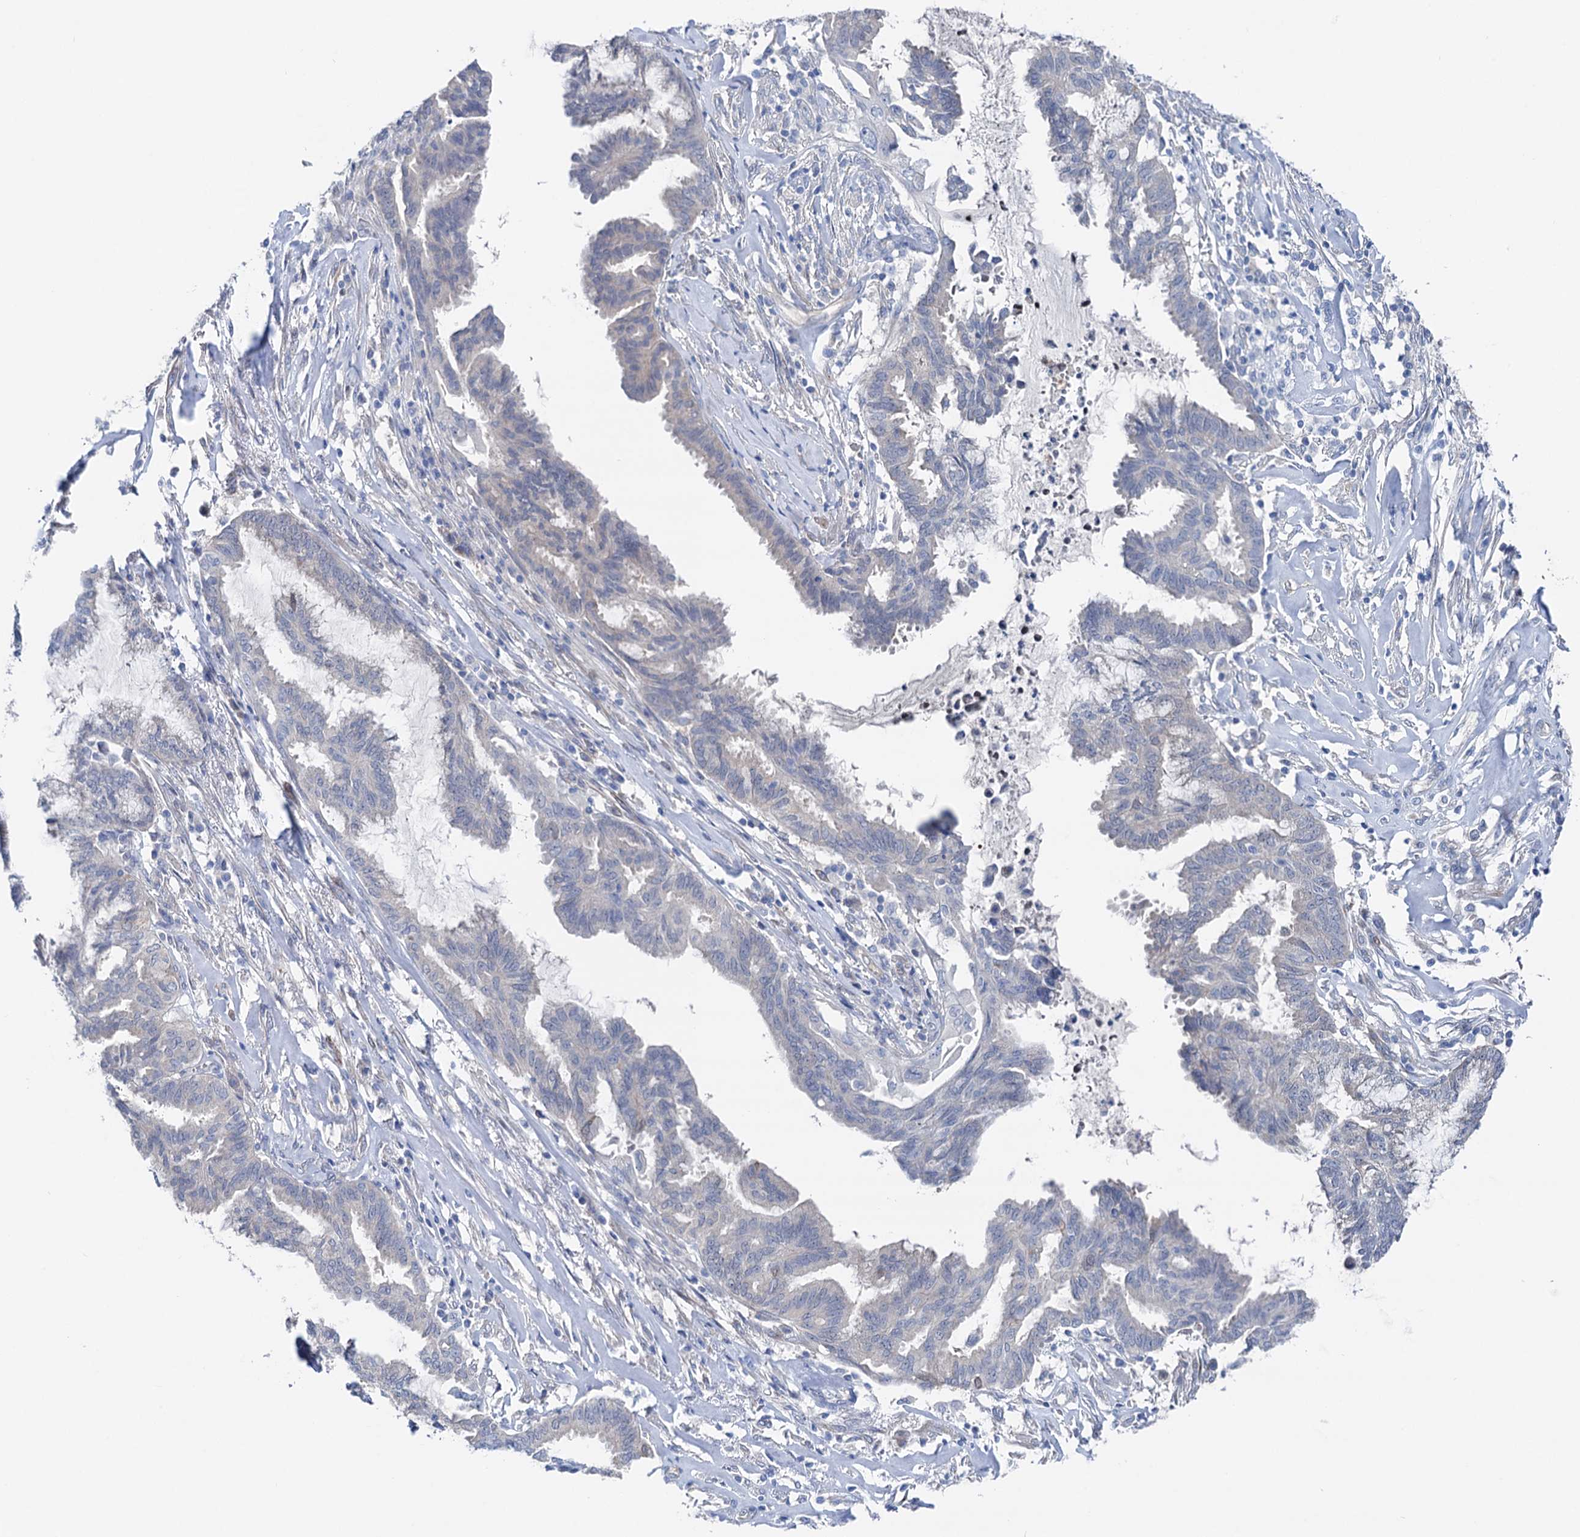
{"staining": {"intensity": "negative", "quantity": "none", "location": "none"}, "tissue": "endometrial cancer", "cell_type": "Tumor cells", "image_type": "cancer", "snomed": [{"axis": "morphology", "description": "Adenocarcinoma, NOS"}, {"axis": "topography", "description": "Endometrium"}], "caption": "Endometrial adenocarcinoma was stained to show a protein in brown. There is no significant expression in tumor cells.", "gene": "SHROOM1", "patient": {"sex": "female", "age": 86}}